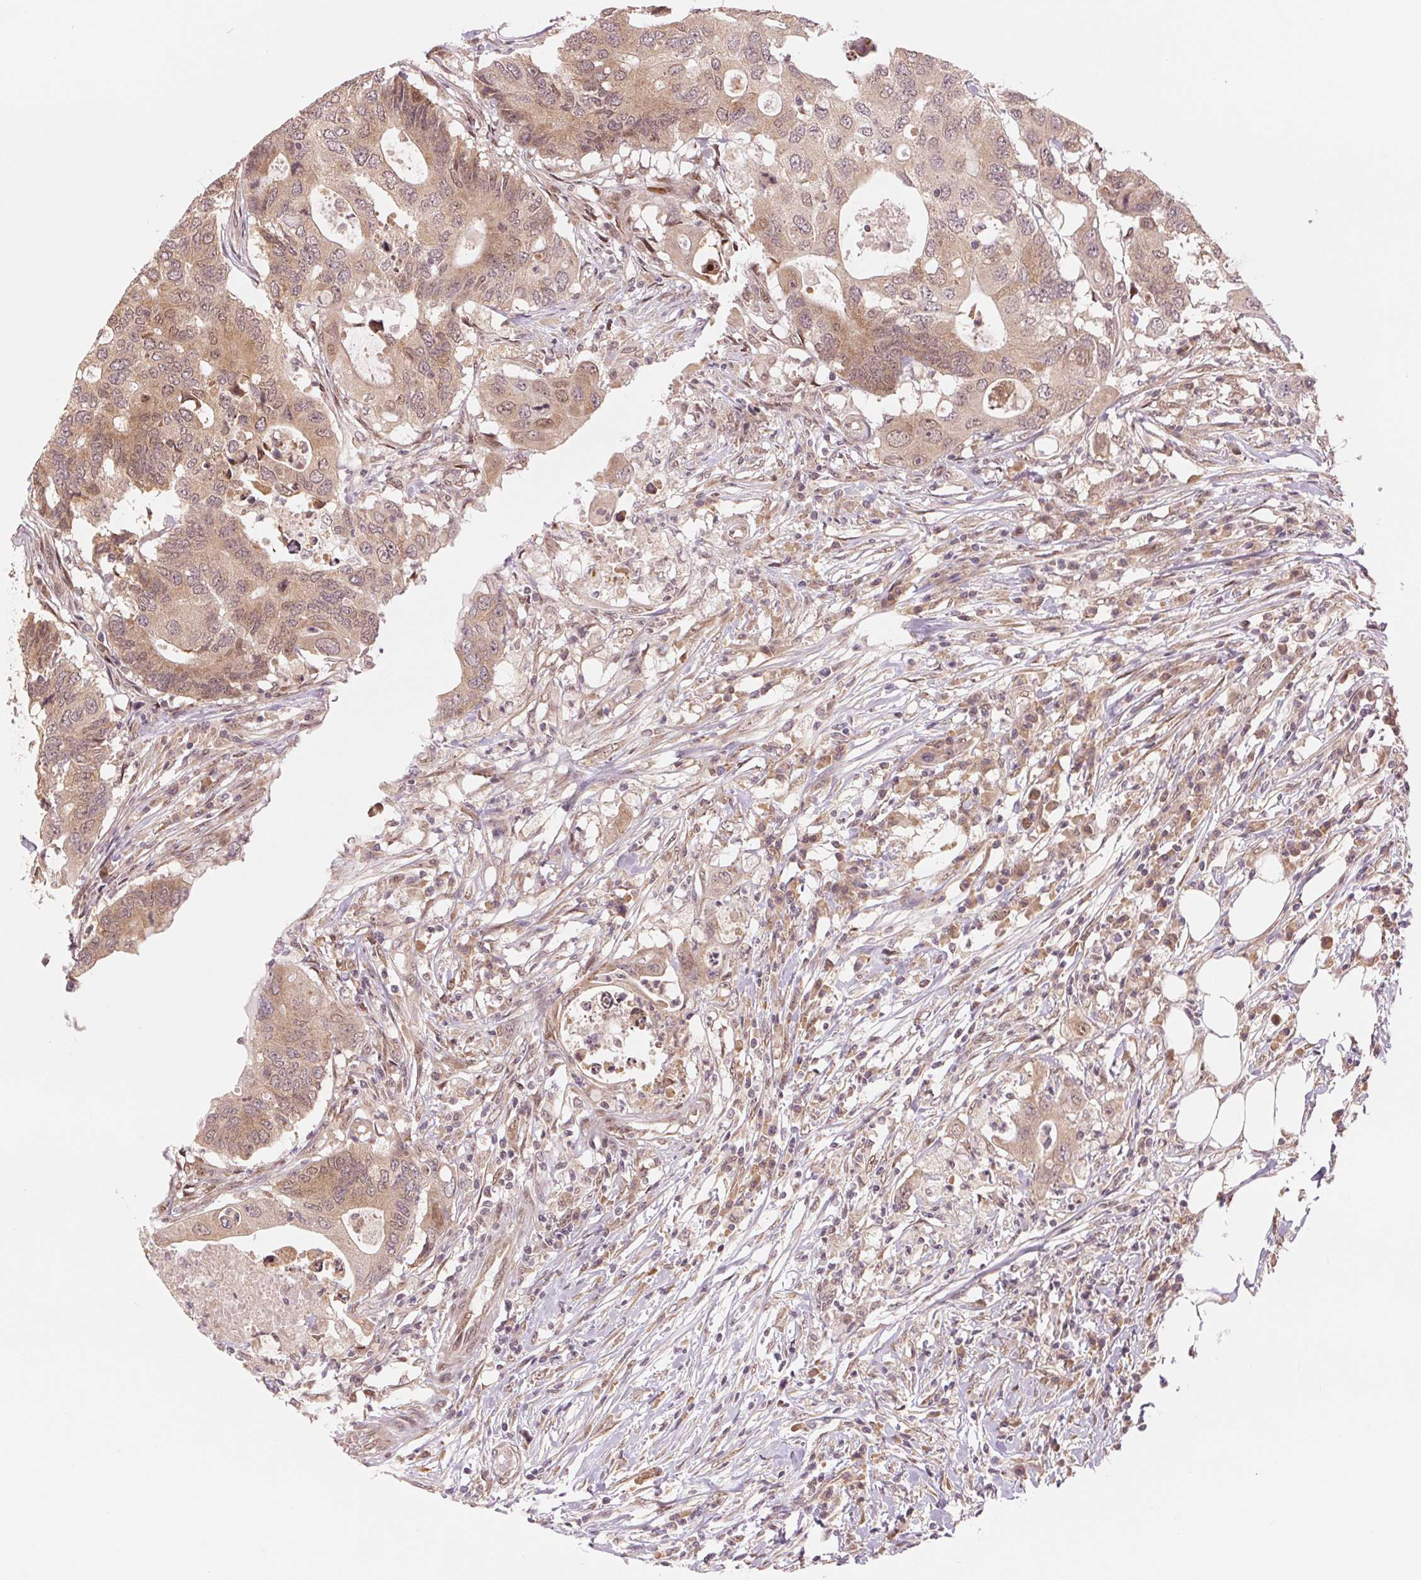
{"staining": {"intensity": "moderate", "quantity": ">75%", "location": "cytoplasmic/membranous,nuclear"}, "tissue": "colorectal cancer", "cell_type": "Tumor cells", "image_type": "cancer", "snomed": [{"axis": "morphology", "description": "Adenocarcinoma, NOS"}, {"axis": "topography", "description": "Colon"}], "caption": "A brown stain labels moderate cytoplasmic/membranous and nuclear staining of a protein in colorectal cancer tumor cells.", "gene": "ERI3", "patient": {"sex": "male", "age": 71}}